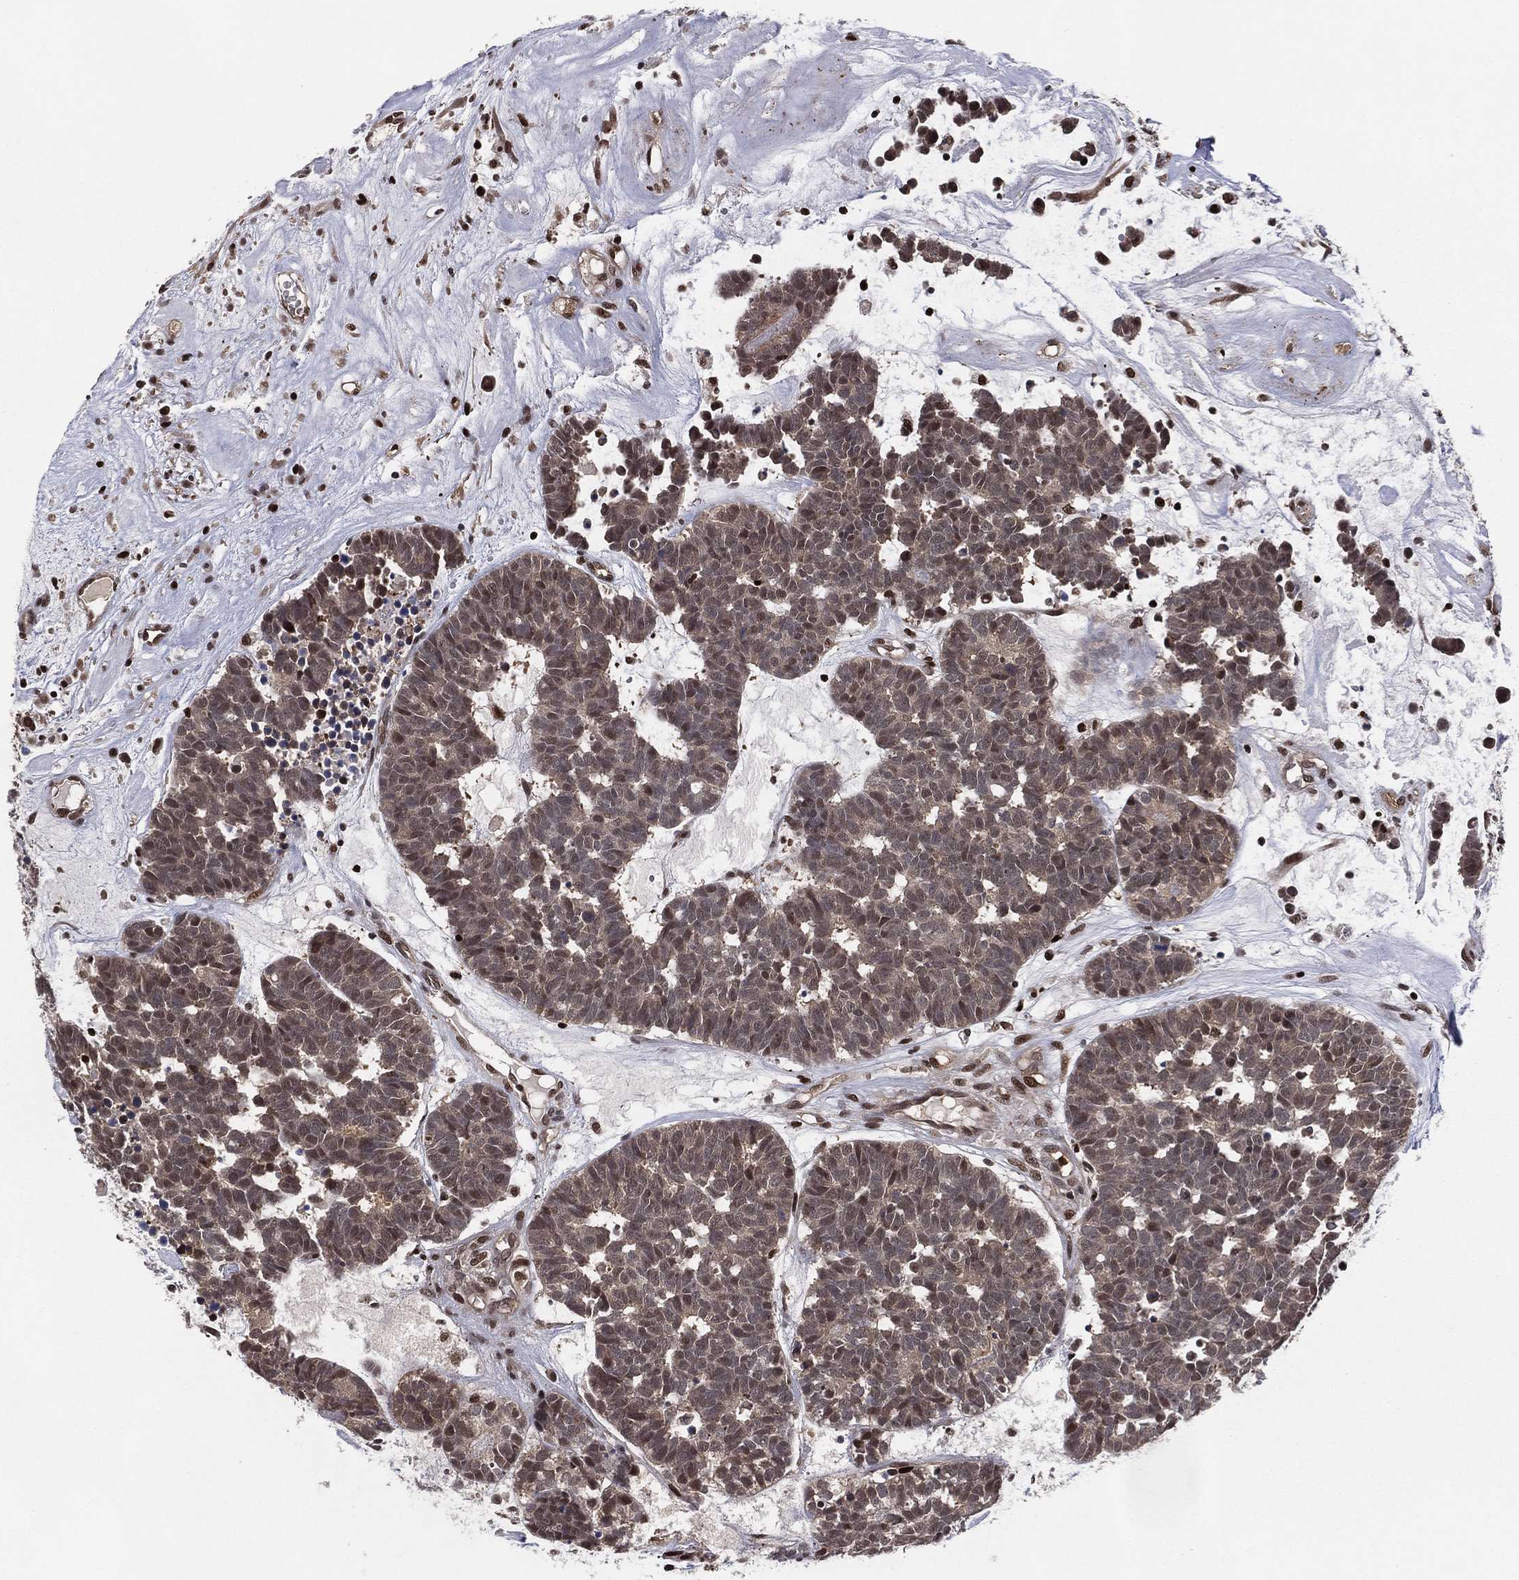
{"staining": {"intensity": "moderate", "quantity": ">75%", "location": "nuclear"}, "tissue": "head and neck cancer", "cell_type": "Tumor cells", "image_type": "cancer", "snomed": [{"axis": "morphology", "description": "Adenocarcinoma, NOS"}, {"axis": "topography", "description": "Head-Neck"}], "caption": "DAB (3,3'-diaminobenzidine) immunohistochemical staining of head and neck cancer (adenocarcinoma) shows moderate nuclear protein staining in about >75% of tumor cells.", "gene": "PSMA1", "patient": {"sex": "female", "age": 81}}